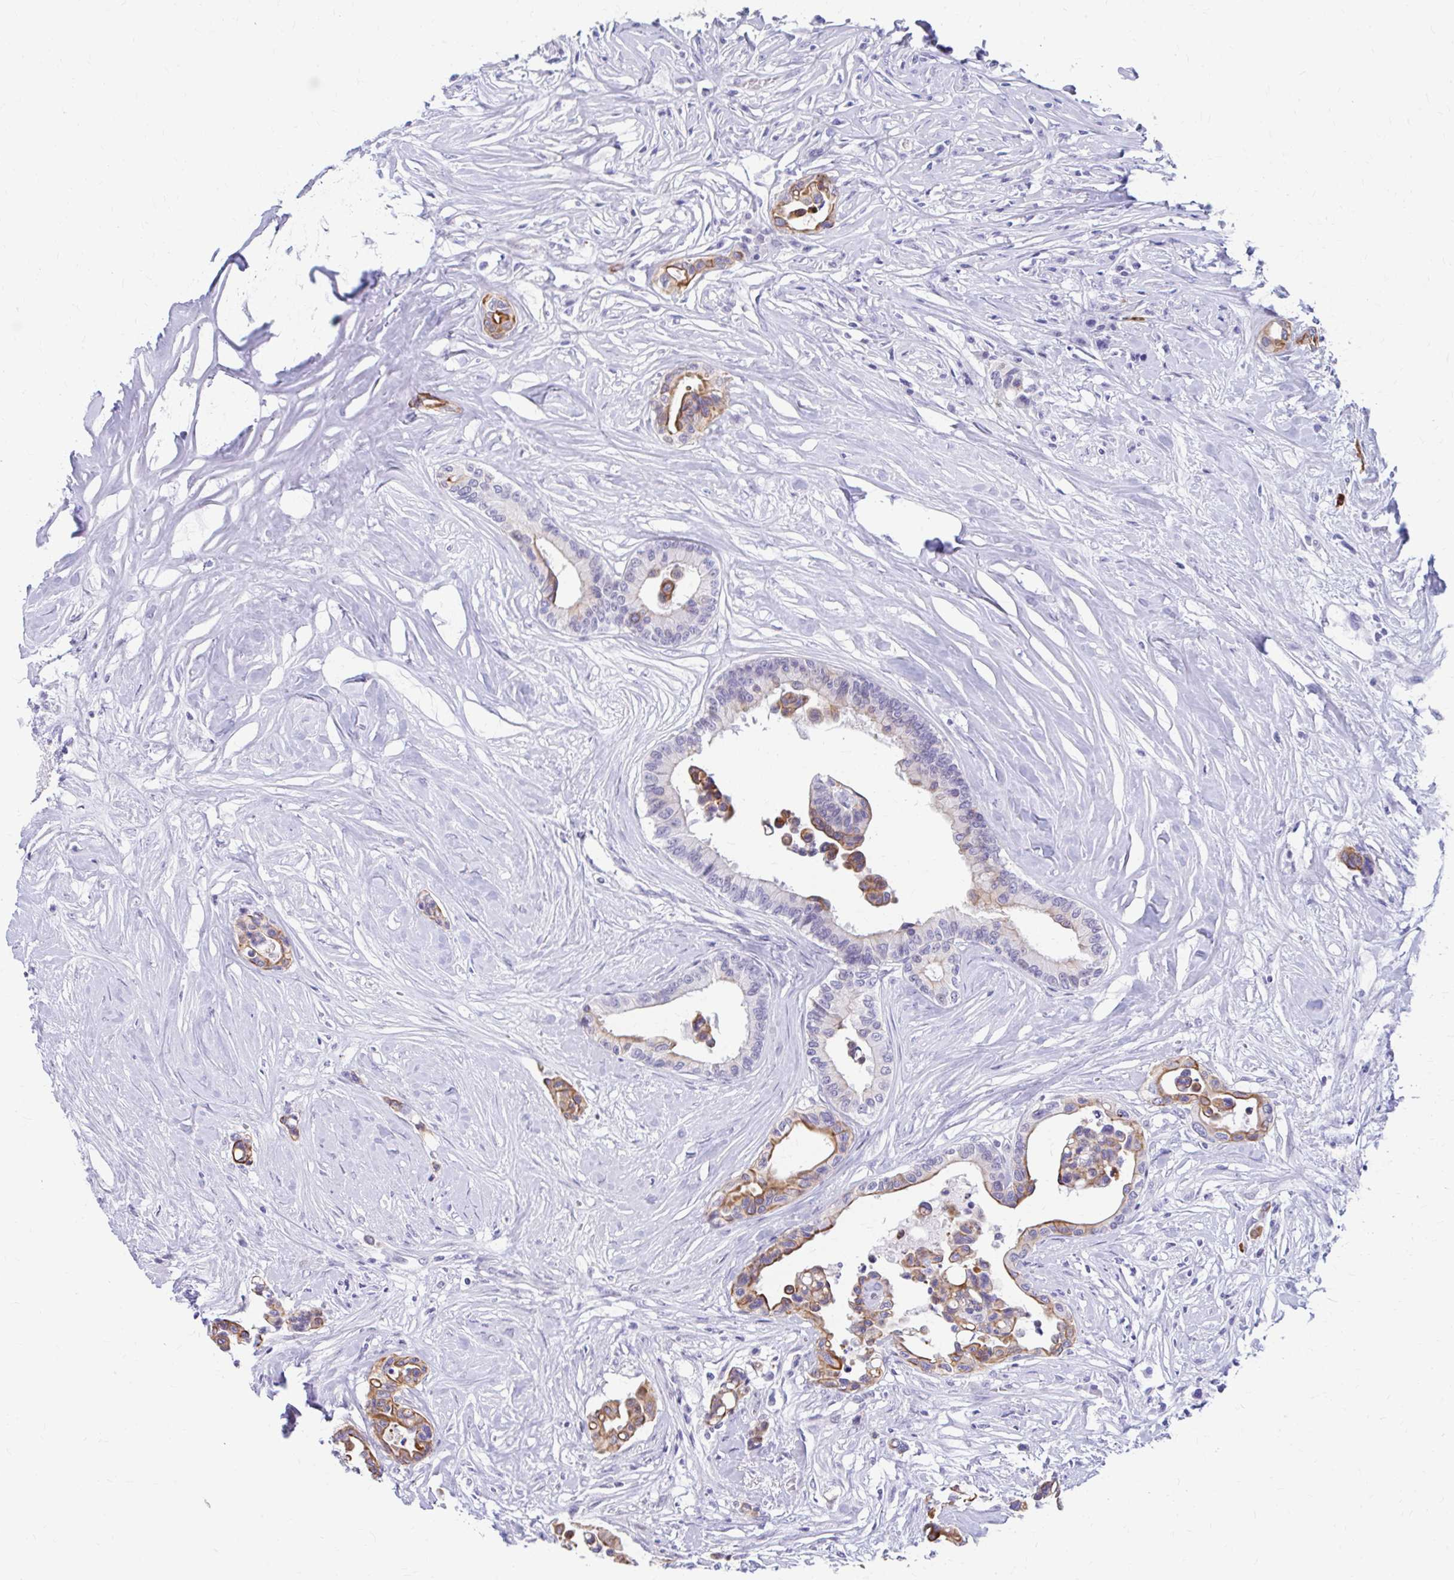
{"staining": {"intensity": "moderate", "quantity": "25%-75%", "location": "cytoplasmic/membranous"}, "tissue": "colorectal cancer", "cell_type": "Tumor cells", "image_type": "cancer", "snomed": [{"axis": "morphology", "description": "Normal tissue, NOS"}, {"axis": "morphology", "description": "Adenocarcinoma, NOS"}, {"axis": "topography", "description": "Colon"}], "caption": "This is a histology image of immunohistochemistry (IHC) staining of colorectal adenocarcinoma, which shows moderate expression in the cytoplasmic/membranous of tumor cells.", "gene": "RGS16", "patient": {"sex": "male", "age": 82}}